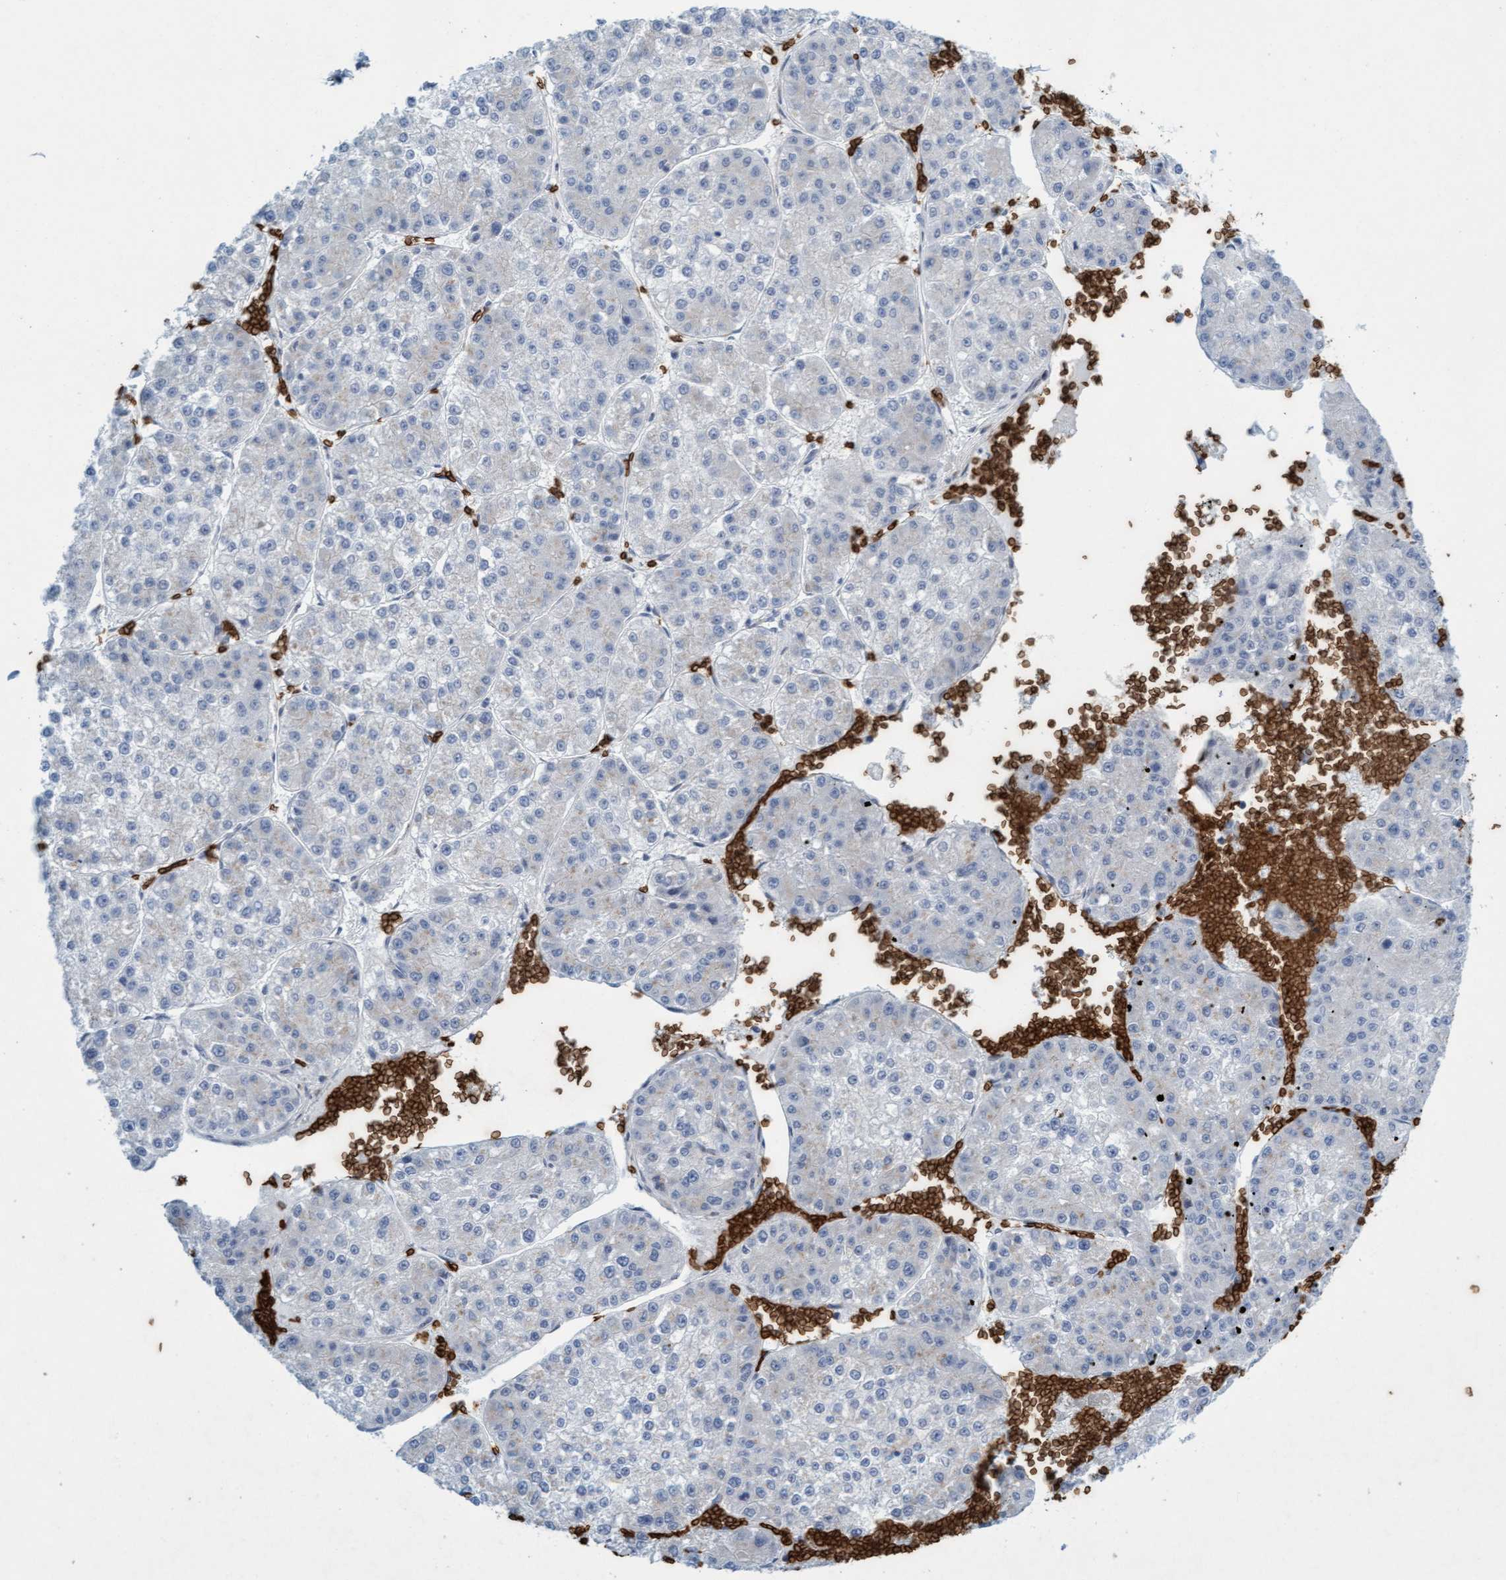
{"staining": {"intensity": "negative", "quantity": "none", "location": "none"}, "tissue": "liver cancer", "cell_type": "Tumor cells", "image_type": "cancer", "snomed": [{"axis": "morphology", "description": "Carcinoma, Hepatocellular, NOS"}, {"axis": "topography", "description": "Liver"}], "caption": "Immunohistochemistry of liver hepatocellular carcinoma demonstrates no positivity in tumor cells. (DAB immunohistochemistry (IHC), high magnification).", "gene": "SPEM2", "patient": {"sex": "female", "age": 73}}